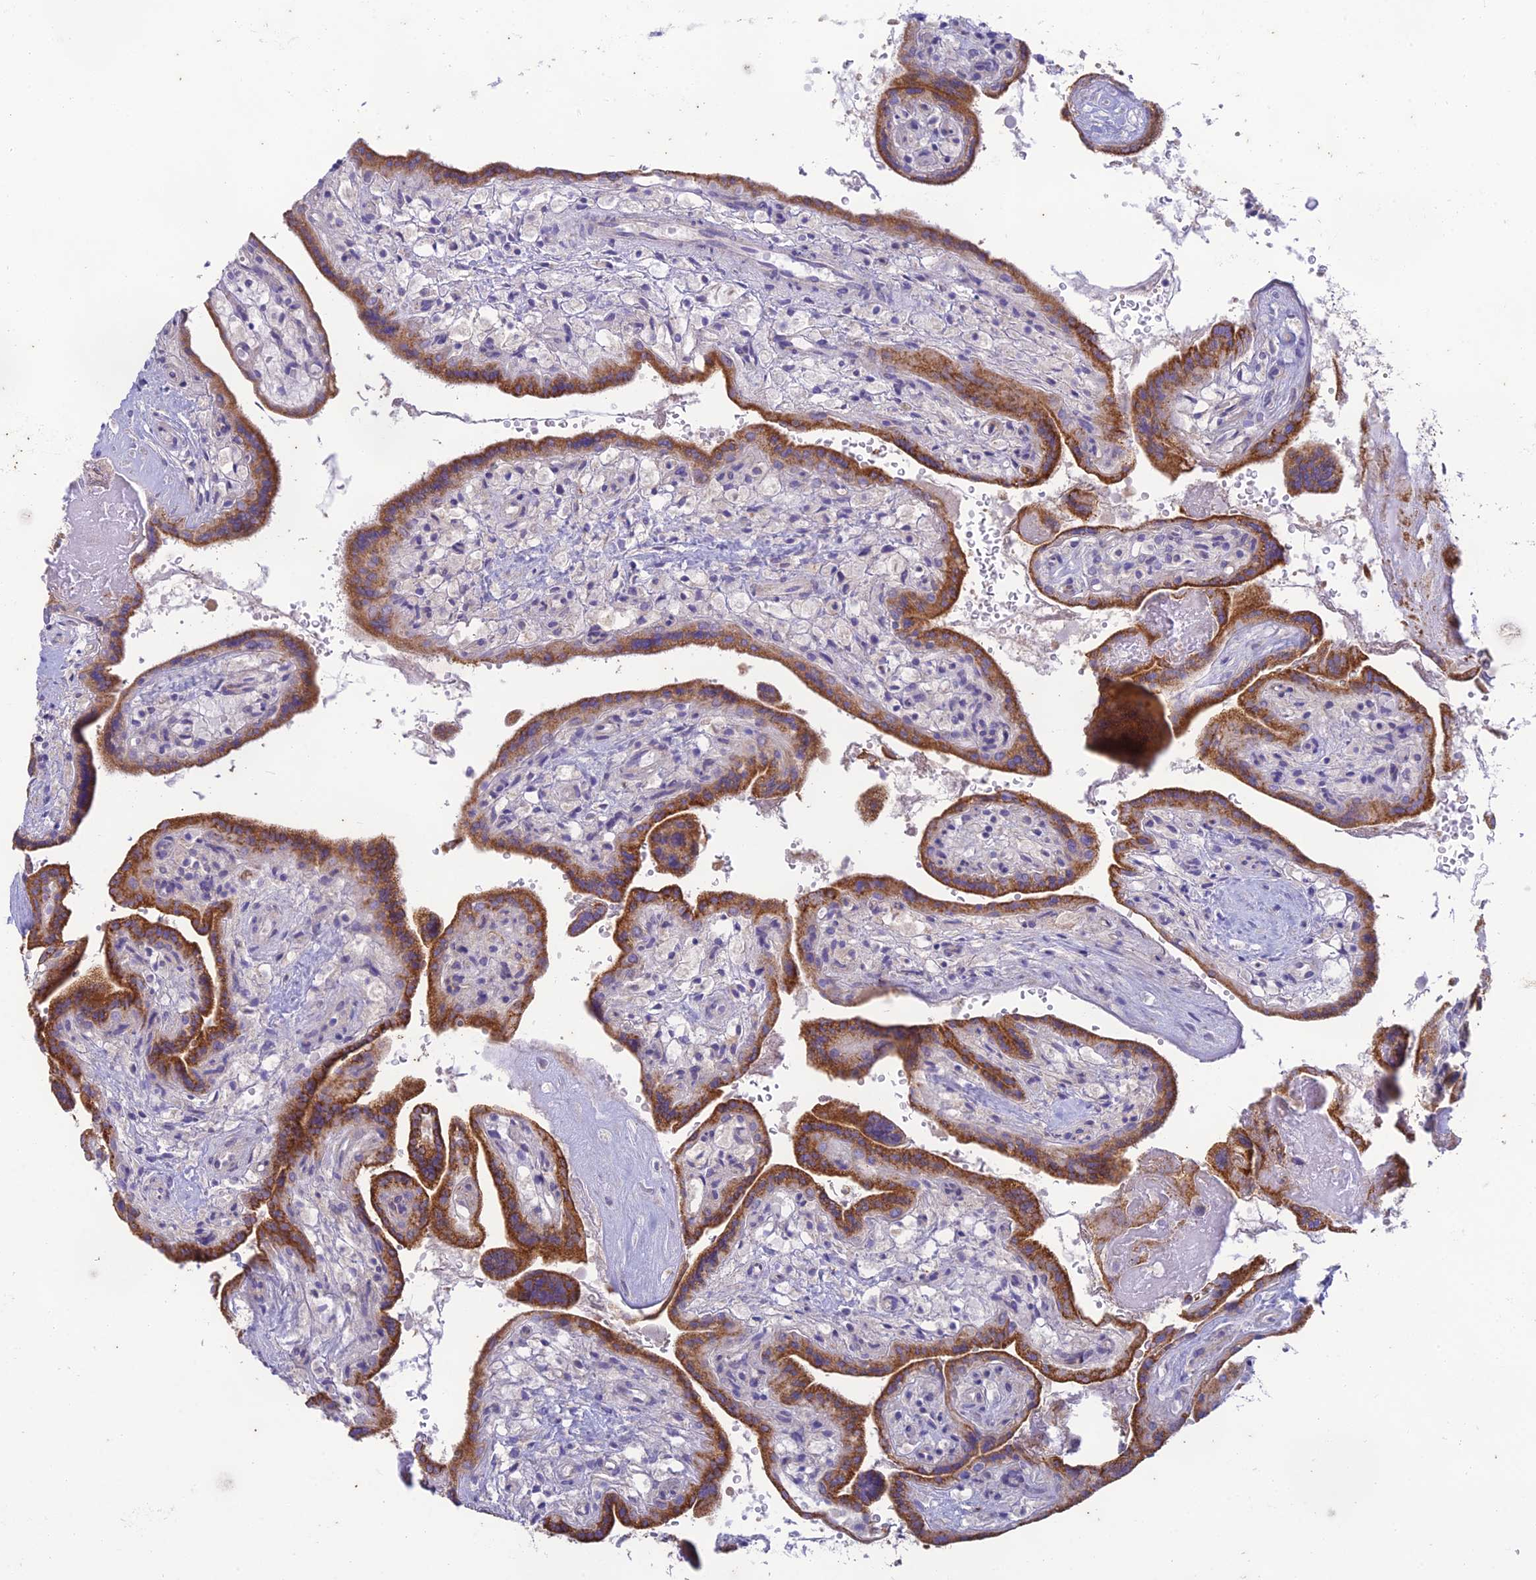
{"staining": {"intensity": "strong", "quantity": ">75%", "location": "cytoplasmic/membranous"}, "tissue": "placenta", "cell_type": "Trophoblastic cells", "image_type": "normal", "snomed": [{"axis": "morphology", "description": "Normal tissue, NOS"}, {"axis": "topography", "description": "Placenta"}], "caption": "Placenta stained with IHC demonstrates strong cytoplasmic/membranous staining in about >75% of trophoblastic cells.", "gene": "PTCD2", "patient": {"sex": "female", "age": 37}}